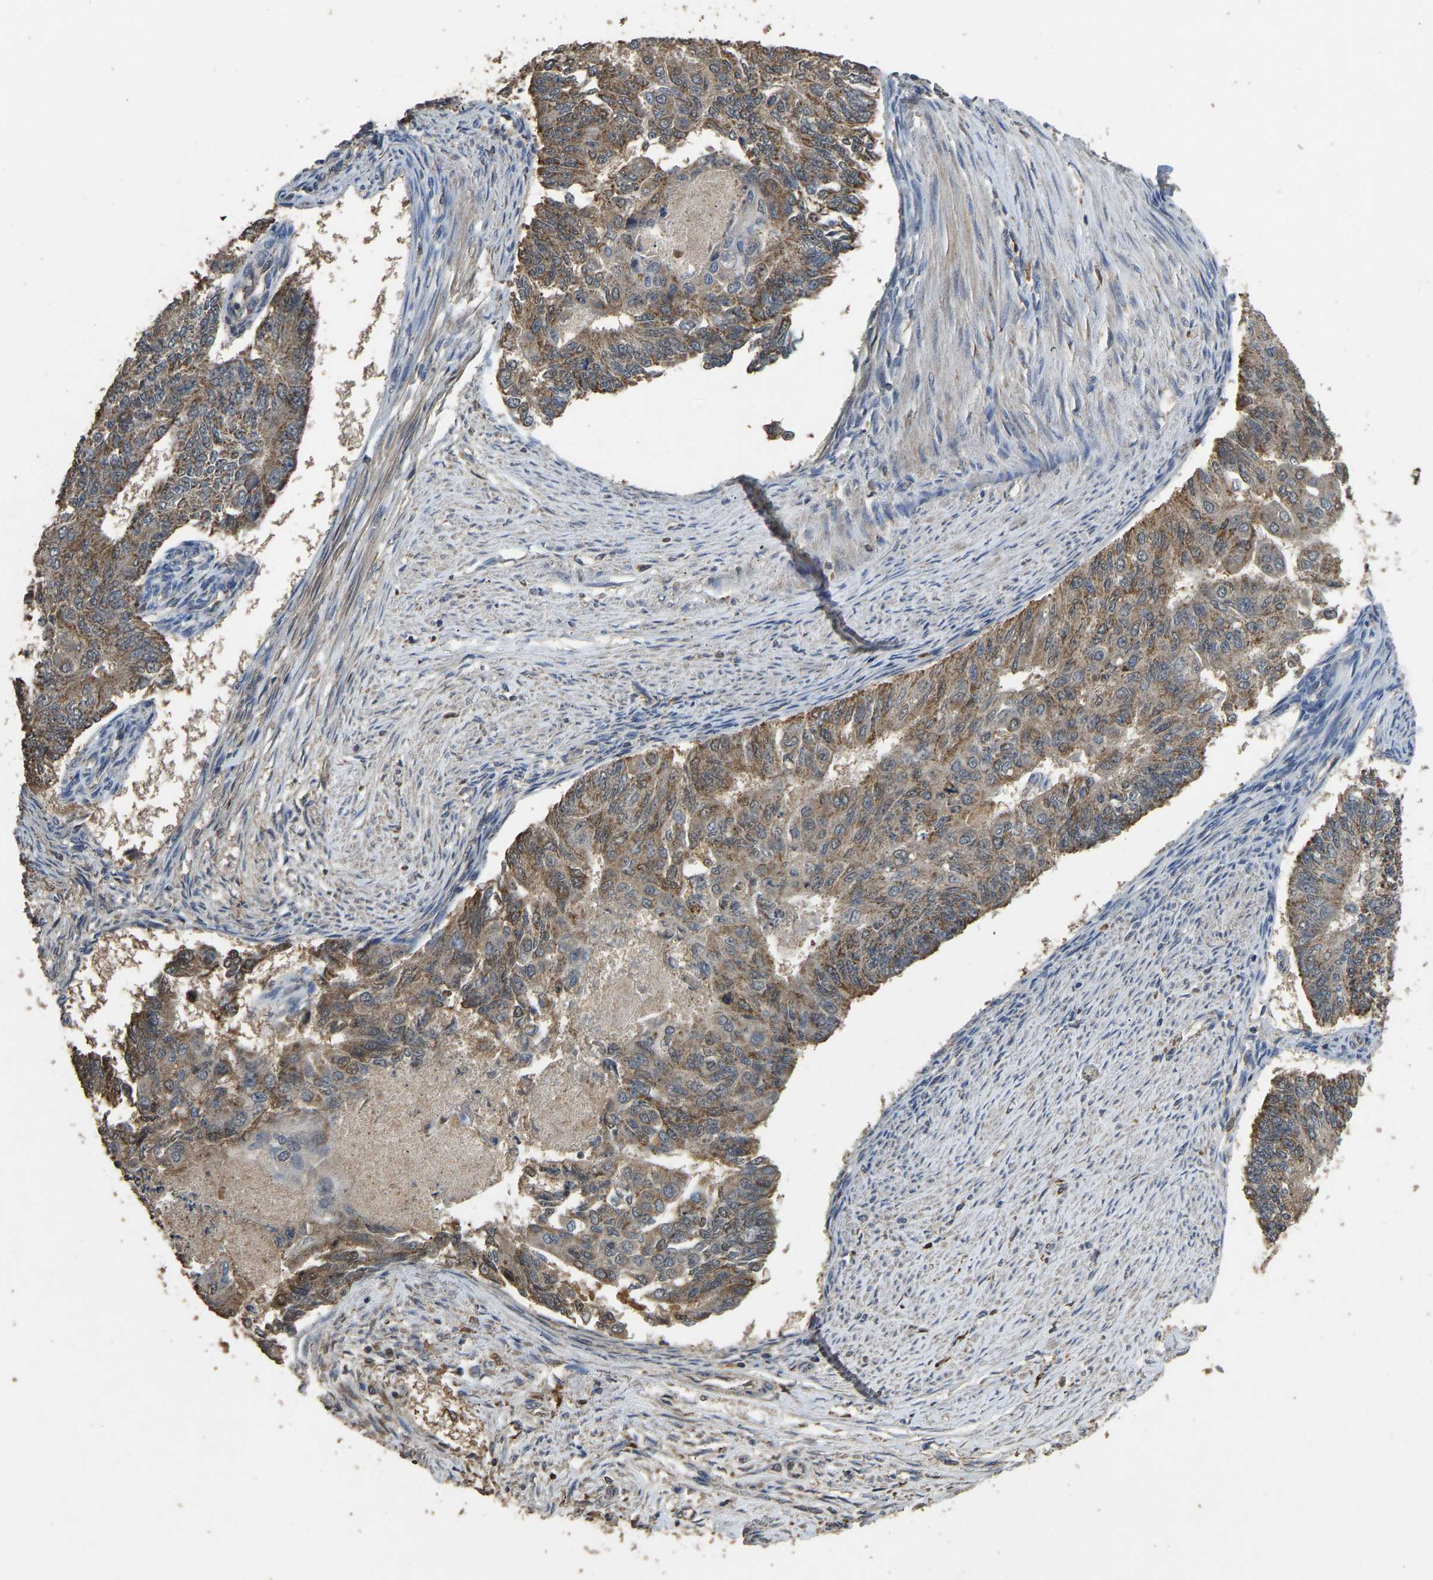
{"staining": {"intensity": "moderate", "quantity": ">75%", "location": "cytoplasmic/membranous"}, "tissue": "endometrial cancer", "cell_type": "Tumor cells", "image_type": "cancer", "snomed": [{"axis": "morphology", "description": "Adenocarcinoma, NOS"}, {"axis": "topography", "description": "Endometrium"}], "caption": "A high-resolution micrograph shows IHC staining of endometrial cancer (adenocarcinoma), which reveals moderate cytoplasmic/membranous staining in approximately >75% of tumor cells.", "gene": "CIDEC", "patient": {"sex": "female", "age": 32}}